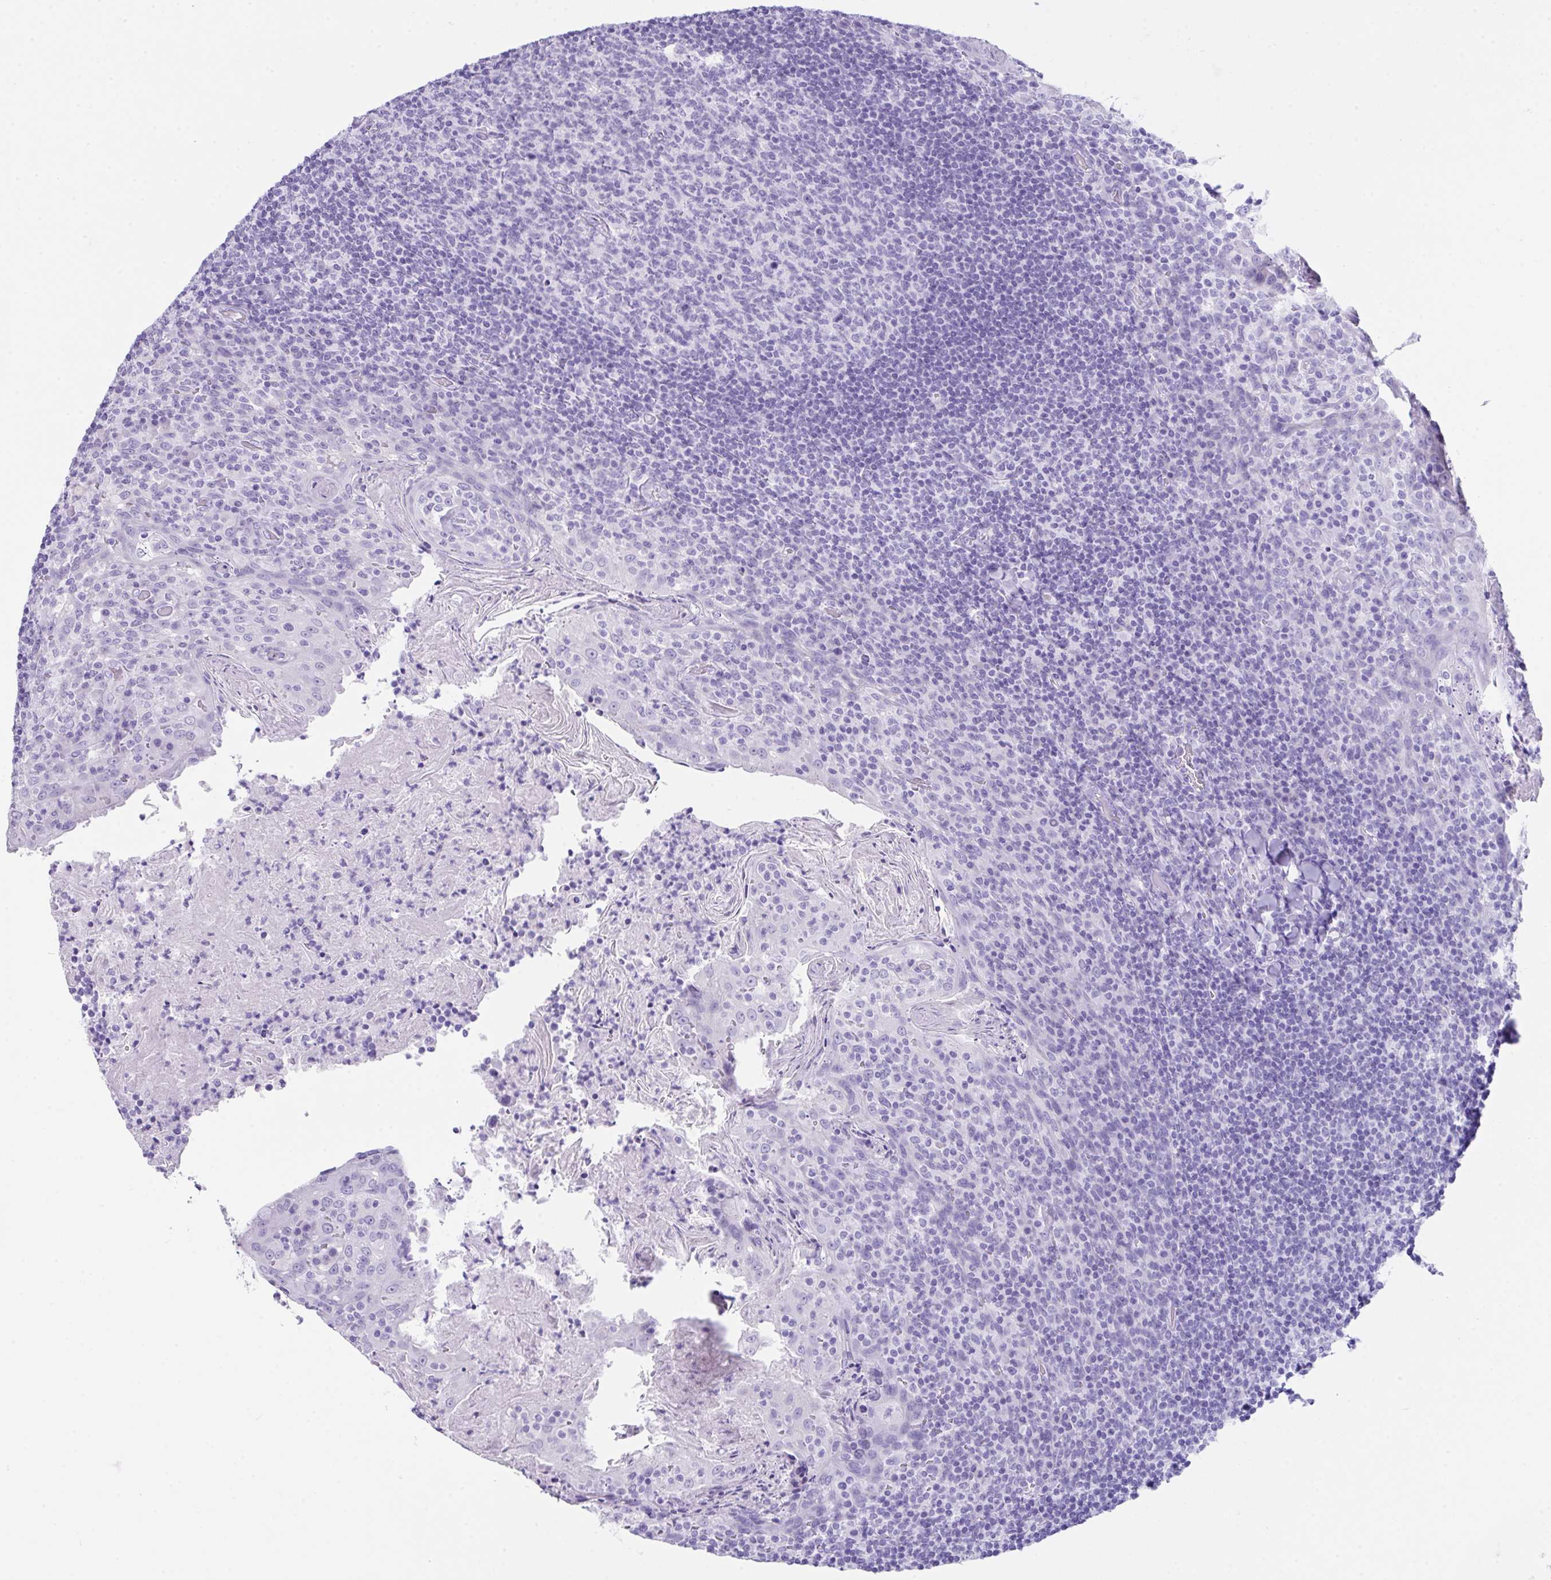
{"staining": {"intensity": "negative", "quantity": "none", "location": "none"}, "tissue": "tonsil", "cell_type": "Germinal center cells", "image_type": "normal", "snomed": [{"axis": "morphology", "description": "Normal tissue, NOS"}, {"axis": "topography", "description": "Tonsil"}], "caption": "DAB (3,3'-diaminobenzidine) immunohistochemical staining of benign human tonsil shows no significant staining in germinal center cells.", "gene": "LGALS4", "patient": {"sex": "female", "age": 10}}